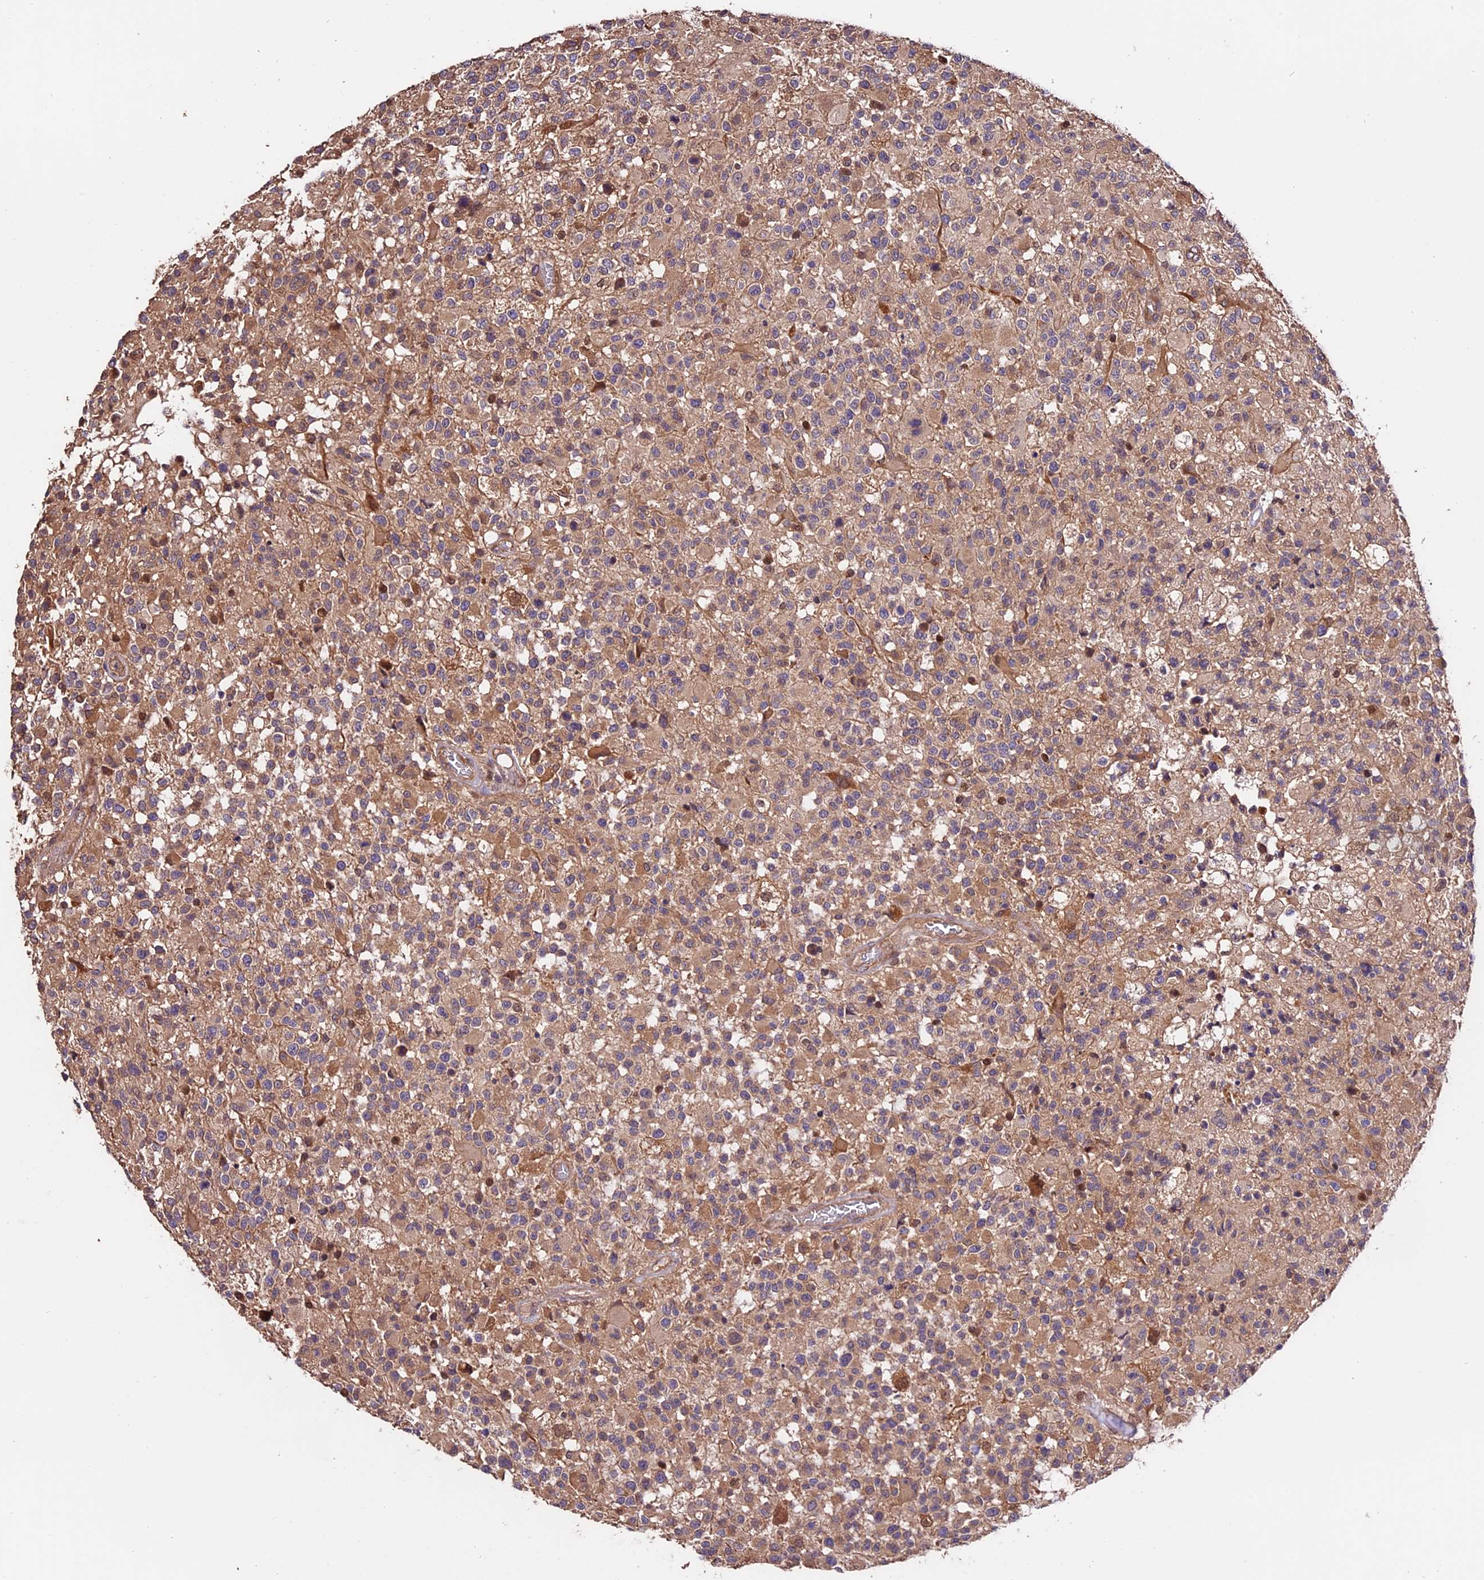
{"staining": {"intensity": "weak", "quantity": ">75%", "location": "cytoplasmic/membranous"}, "tissue": "glioma", "cell_type": "Tumor cells", "image_type": "cancer", "snomed": [{"axis": "morphology", "description": "Glioma, malignant, High grade"}, {"axis": "morphology", "description": "Glioblastoma, NOS"}, {"axis": "topography", "description": "Brain"}], "caption": "A histopathology image of human glioma stained for a protein demonstrates weak cytoplasmic/membranous brown staining in tumor cells.", "gene": "CES3", "patient": {"sex": "male", "age": 60}}